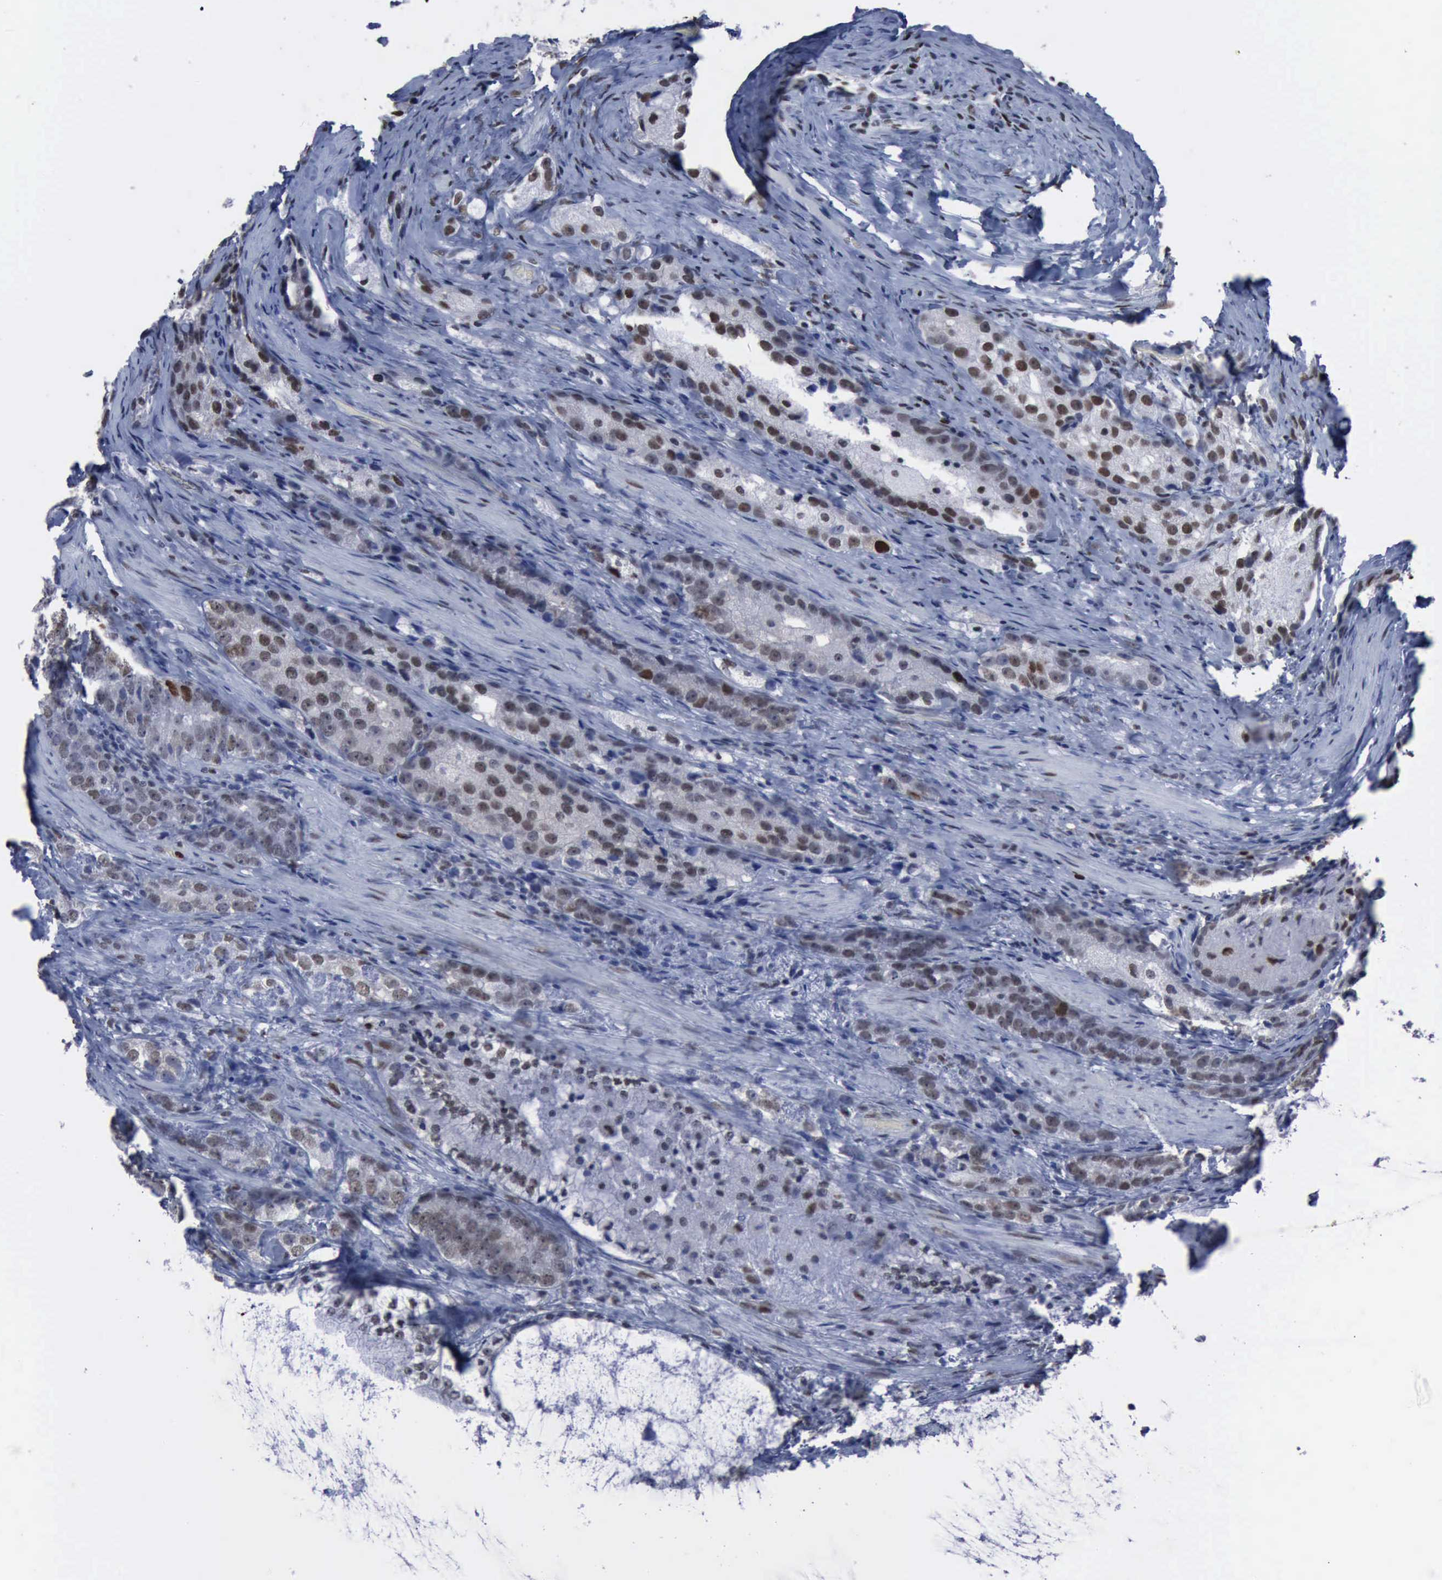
{"staining": {"intensity": "strong", "quantity": ">75%", "location": "nuclear"}, "tissue": "prostate cancer", "cell_type": "Tumor cells", "image_type": "cancer", "snomed": [{"axis": "morphology", "description": "Adenocarcinoma, High grade"}, {"axis": "topography", "description": "Prostate"}], "caption": "DAB (3,3'-diaminobenzidine) immunohistochemical staining of high-grade adenocarcinoma (prostate) exhibits strong nuclear protein expression in approximately >75% of tumor cells.", "gene": "PCNA", "patient": {"sex": "male", "age": 63}}